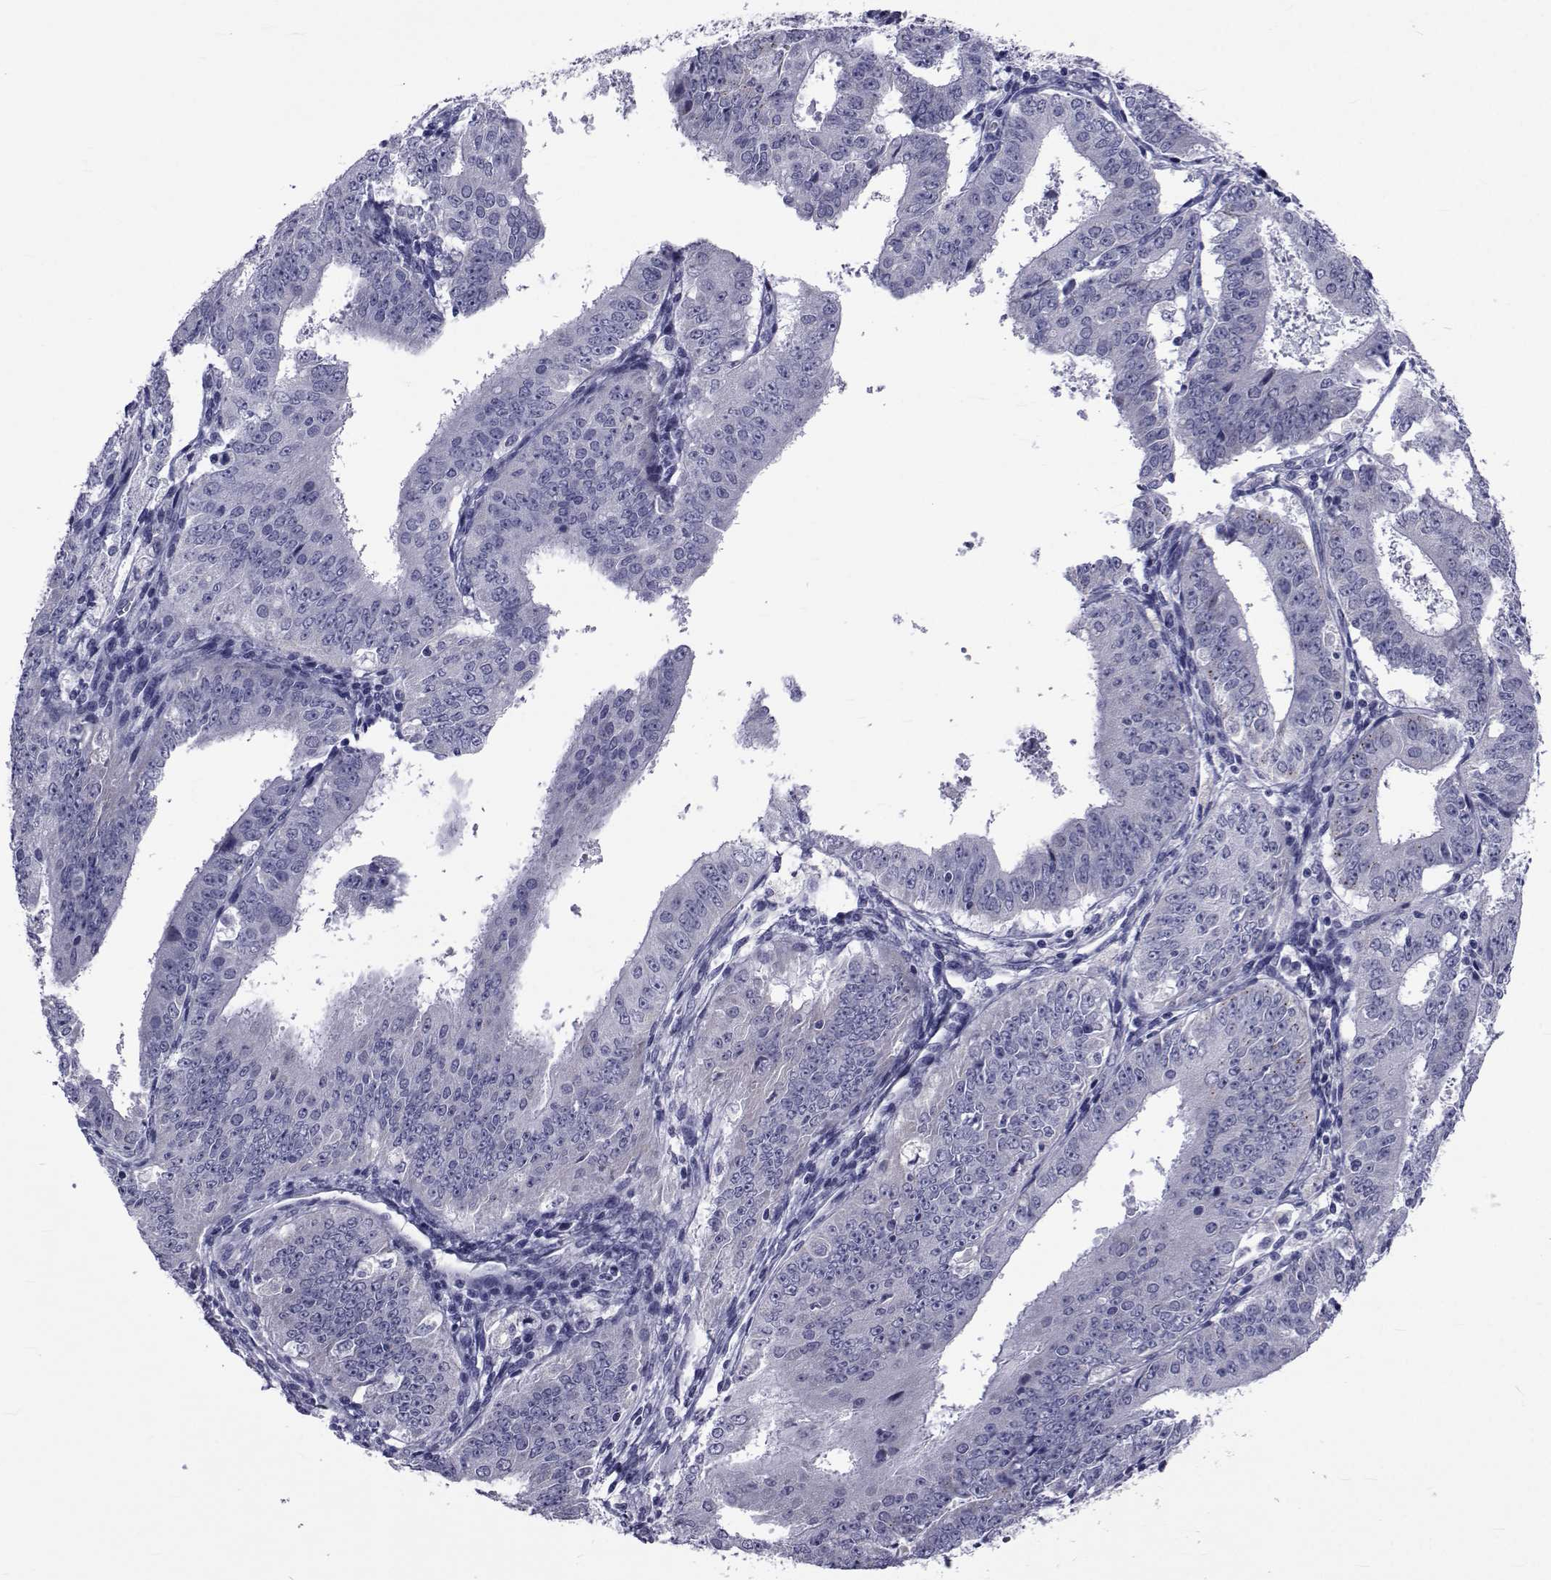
{"staining": {"intensity": "negative", "quantity": "none", "location": "none"}, "tissue": "ovarian cancer", "cell_type": "Tumor cells", "image_type": "cancer", "snomed": [{"axis": "morphology", "description": "Carcinoma, endometroid"}, {"axis": "topography", "description": "Ovary"}], "caption": "IHC of human endometroid carcinoma (ovarian) exhibits no expression in tumor cells.", "gene": "GKAP1", "patient": {"sex": "female", "age": 42}}